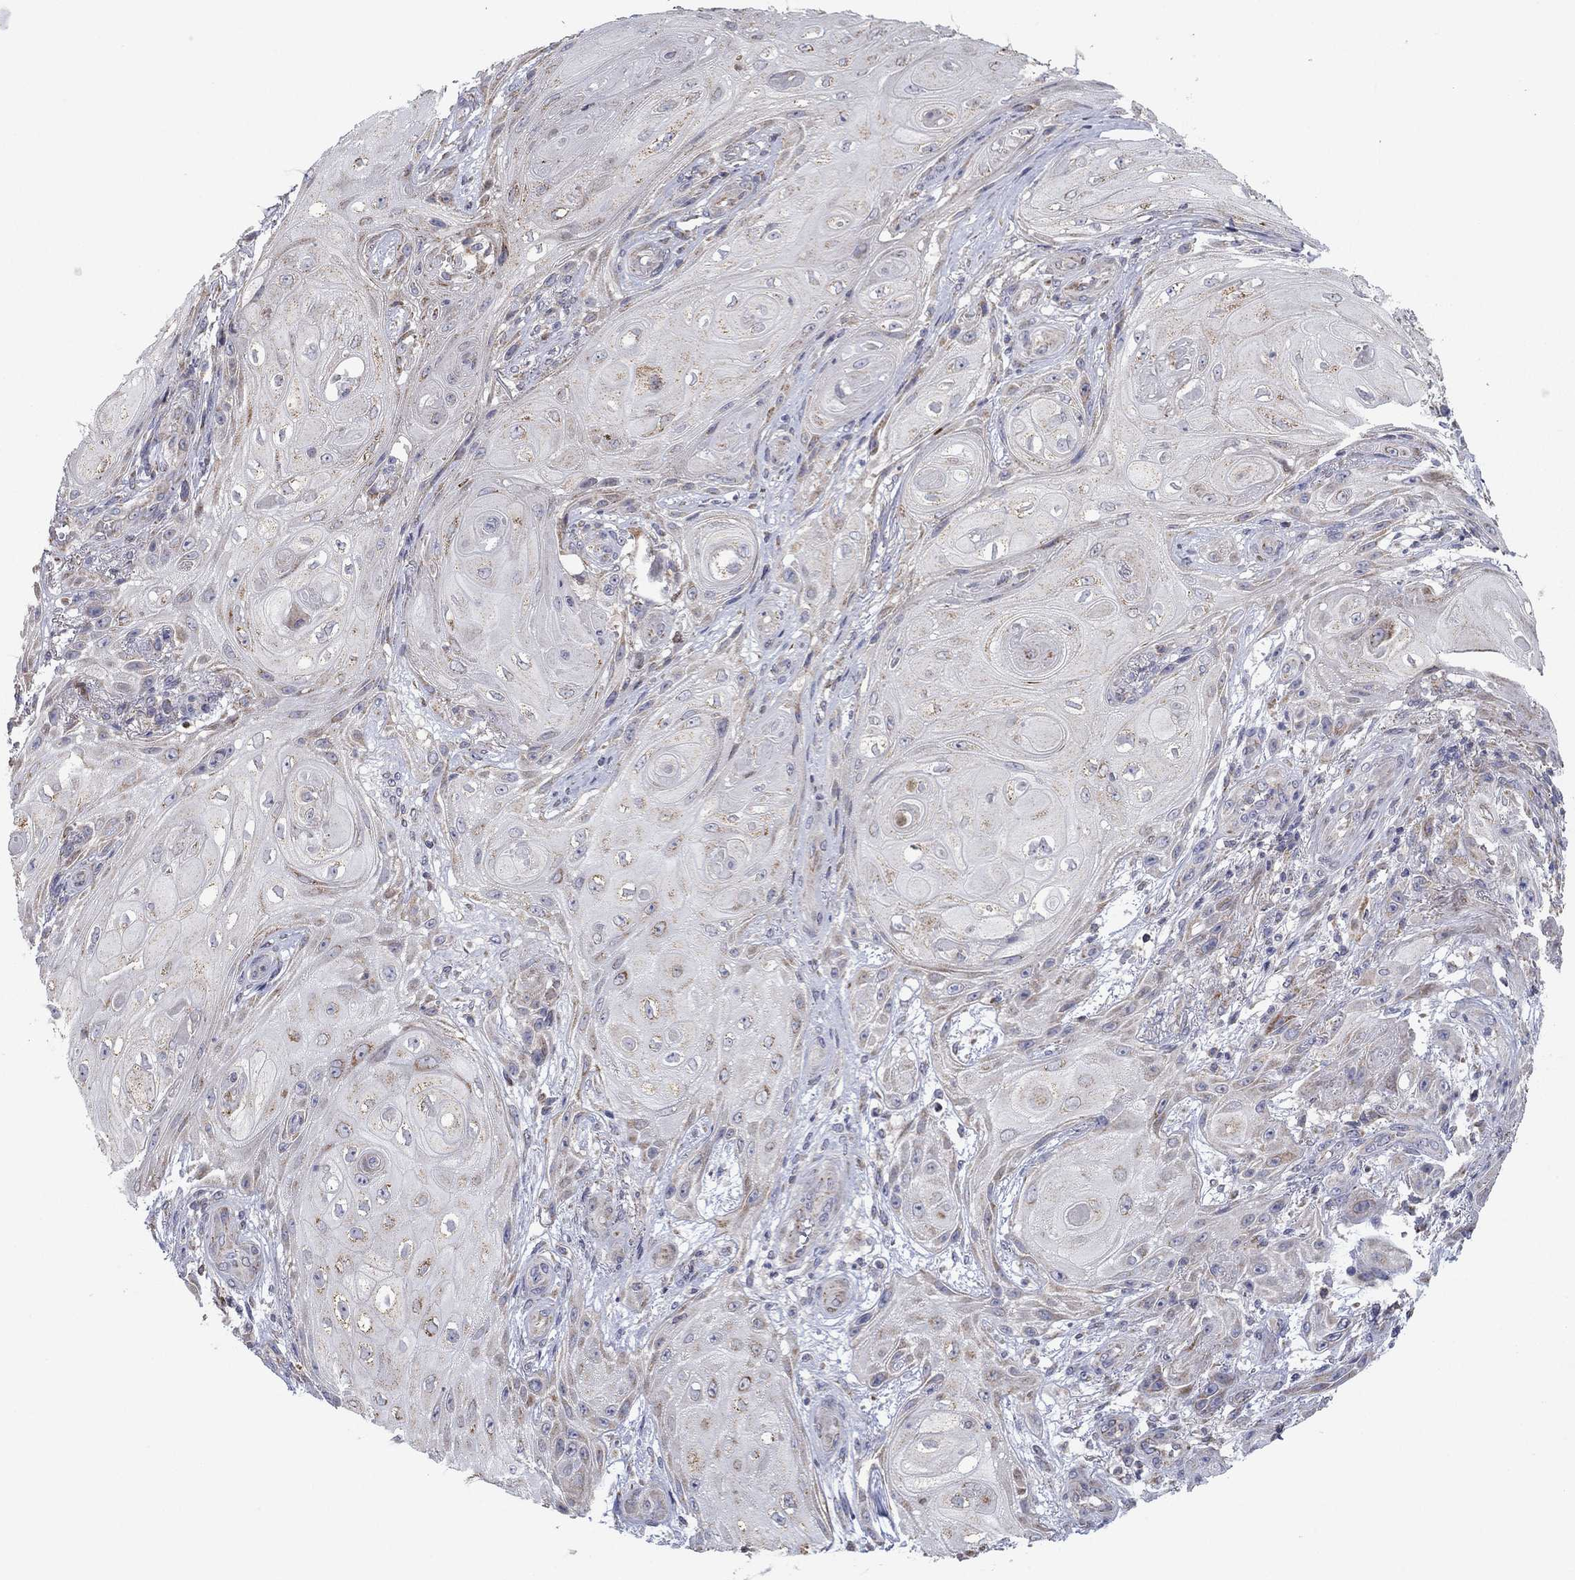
{"staining": {"intensity": "moderate", "quantity": "<25%", "location": "cytoplasmic/membranous"}, "tissue": "skin cancer", "cell_type": "Tumor cells", "image_type": "cancer", "snomed": [{"axis": "morphology", "description": "Squamous cell carcinoma, NOS"}, {"axis": "topography", "description": "Skin"}], "caption": "Immunohistochemistry micrograph of human skin cancer (squamous cell carcinoma) stained for a protein (brown), which demonstrates low levels of moderate cytoplasmic/membranous positivity in about <25% of tumor cells.", "gene": "MMAA", "patient": {"sex": "male", "age": 62}}